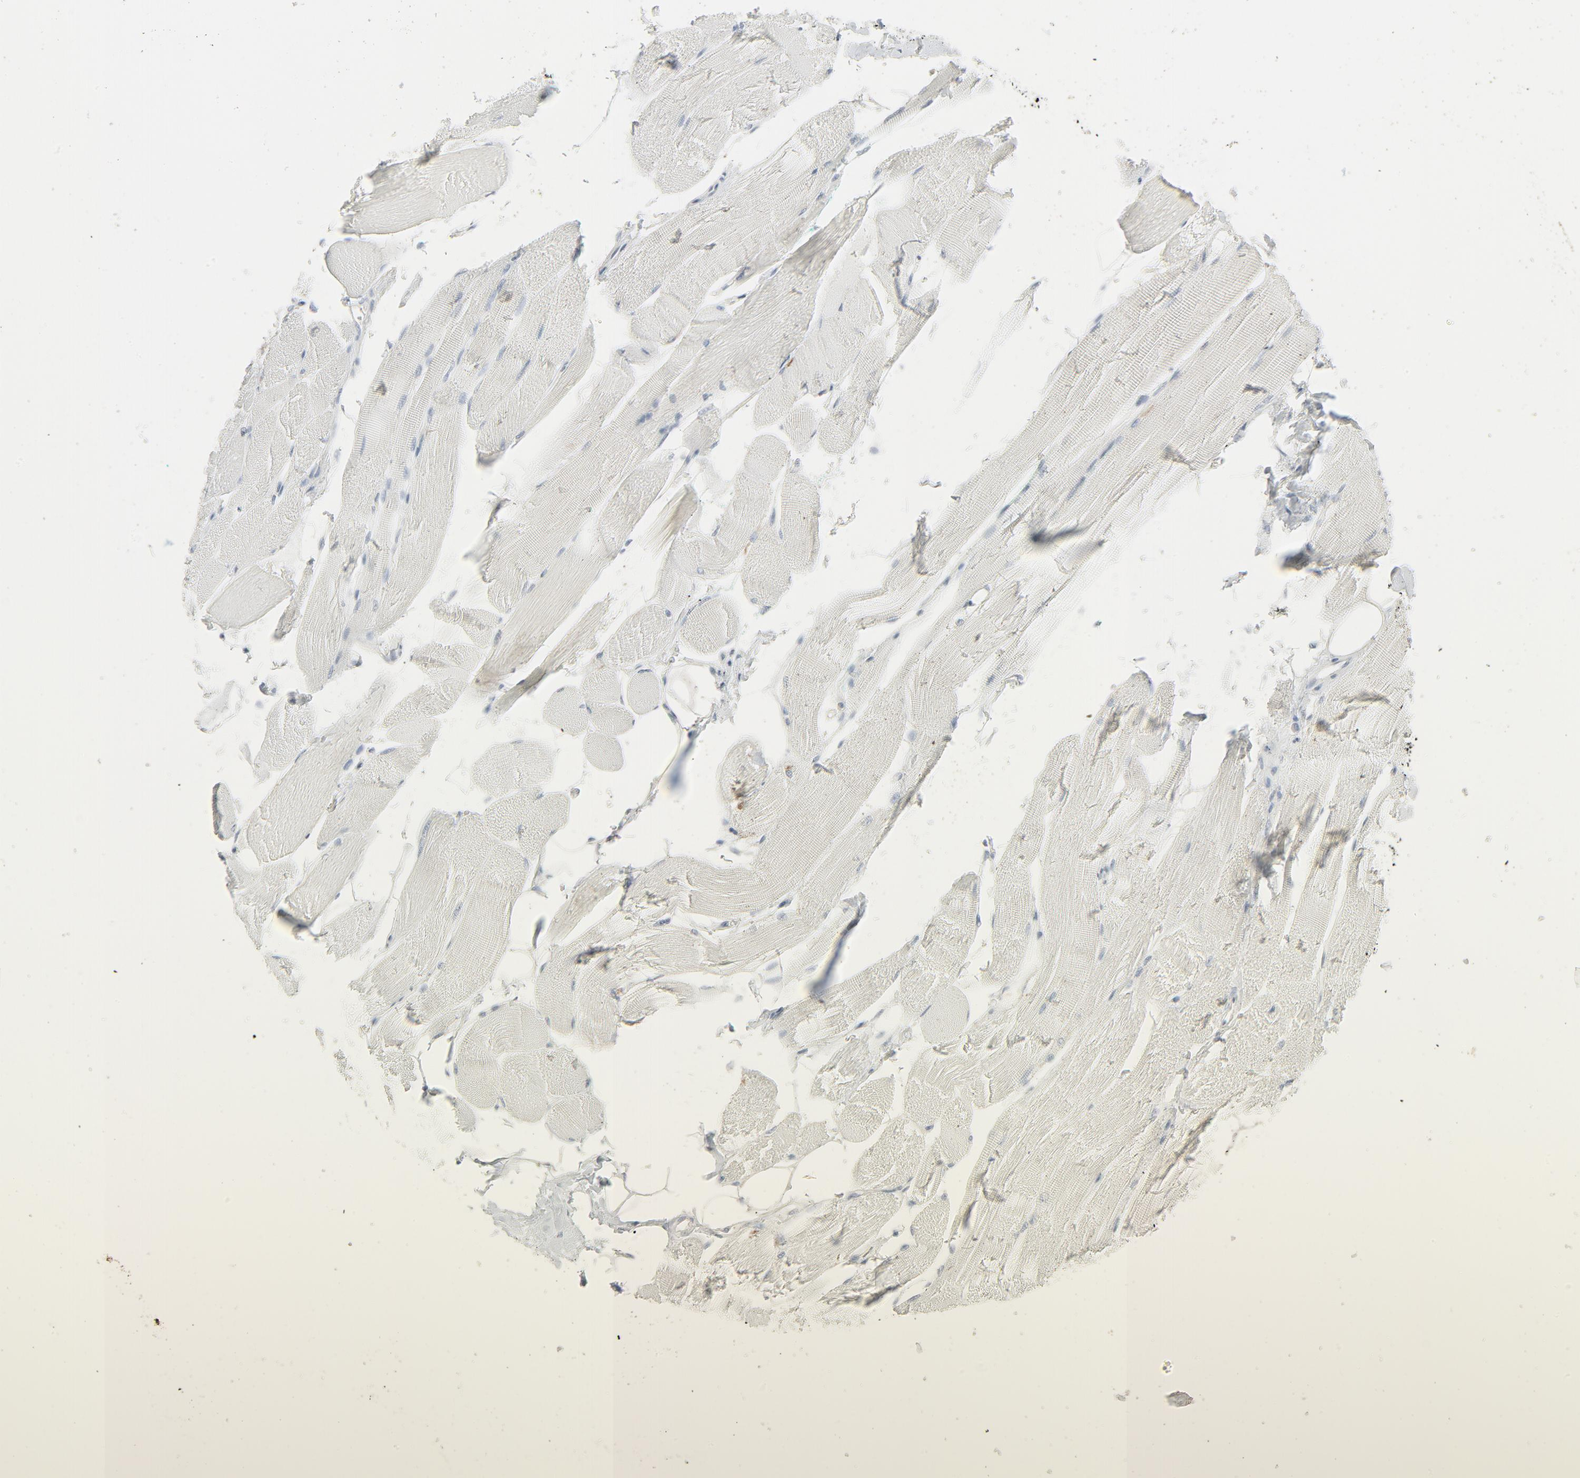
{"staining": {"intensity": "negative", "quantity": "none", "location": "none"}, "tissue": "skeletal muscle", "cell_type": "Myocytes", "image_type": "normal", "snomed": [{"axis": "morphology", "description": "Normal tissue, NOS"}, {"axis": "topography", "description": "Skeletal muscle"}, {"axis": "topography", "description": "Peripheral nerve tissue"}], "caption": "Myocytes show no significant positivity in unremarkable skeletal muscle. (Stains: DAB immunohistochemistry (IHC) with hematoxylin counter stain, Microscopy: brightfield microscopy at high magnification).", "gene": "FGFR3", "patient": {"sex": "female", "age": 84}}